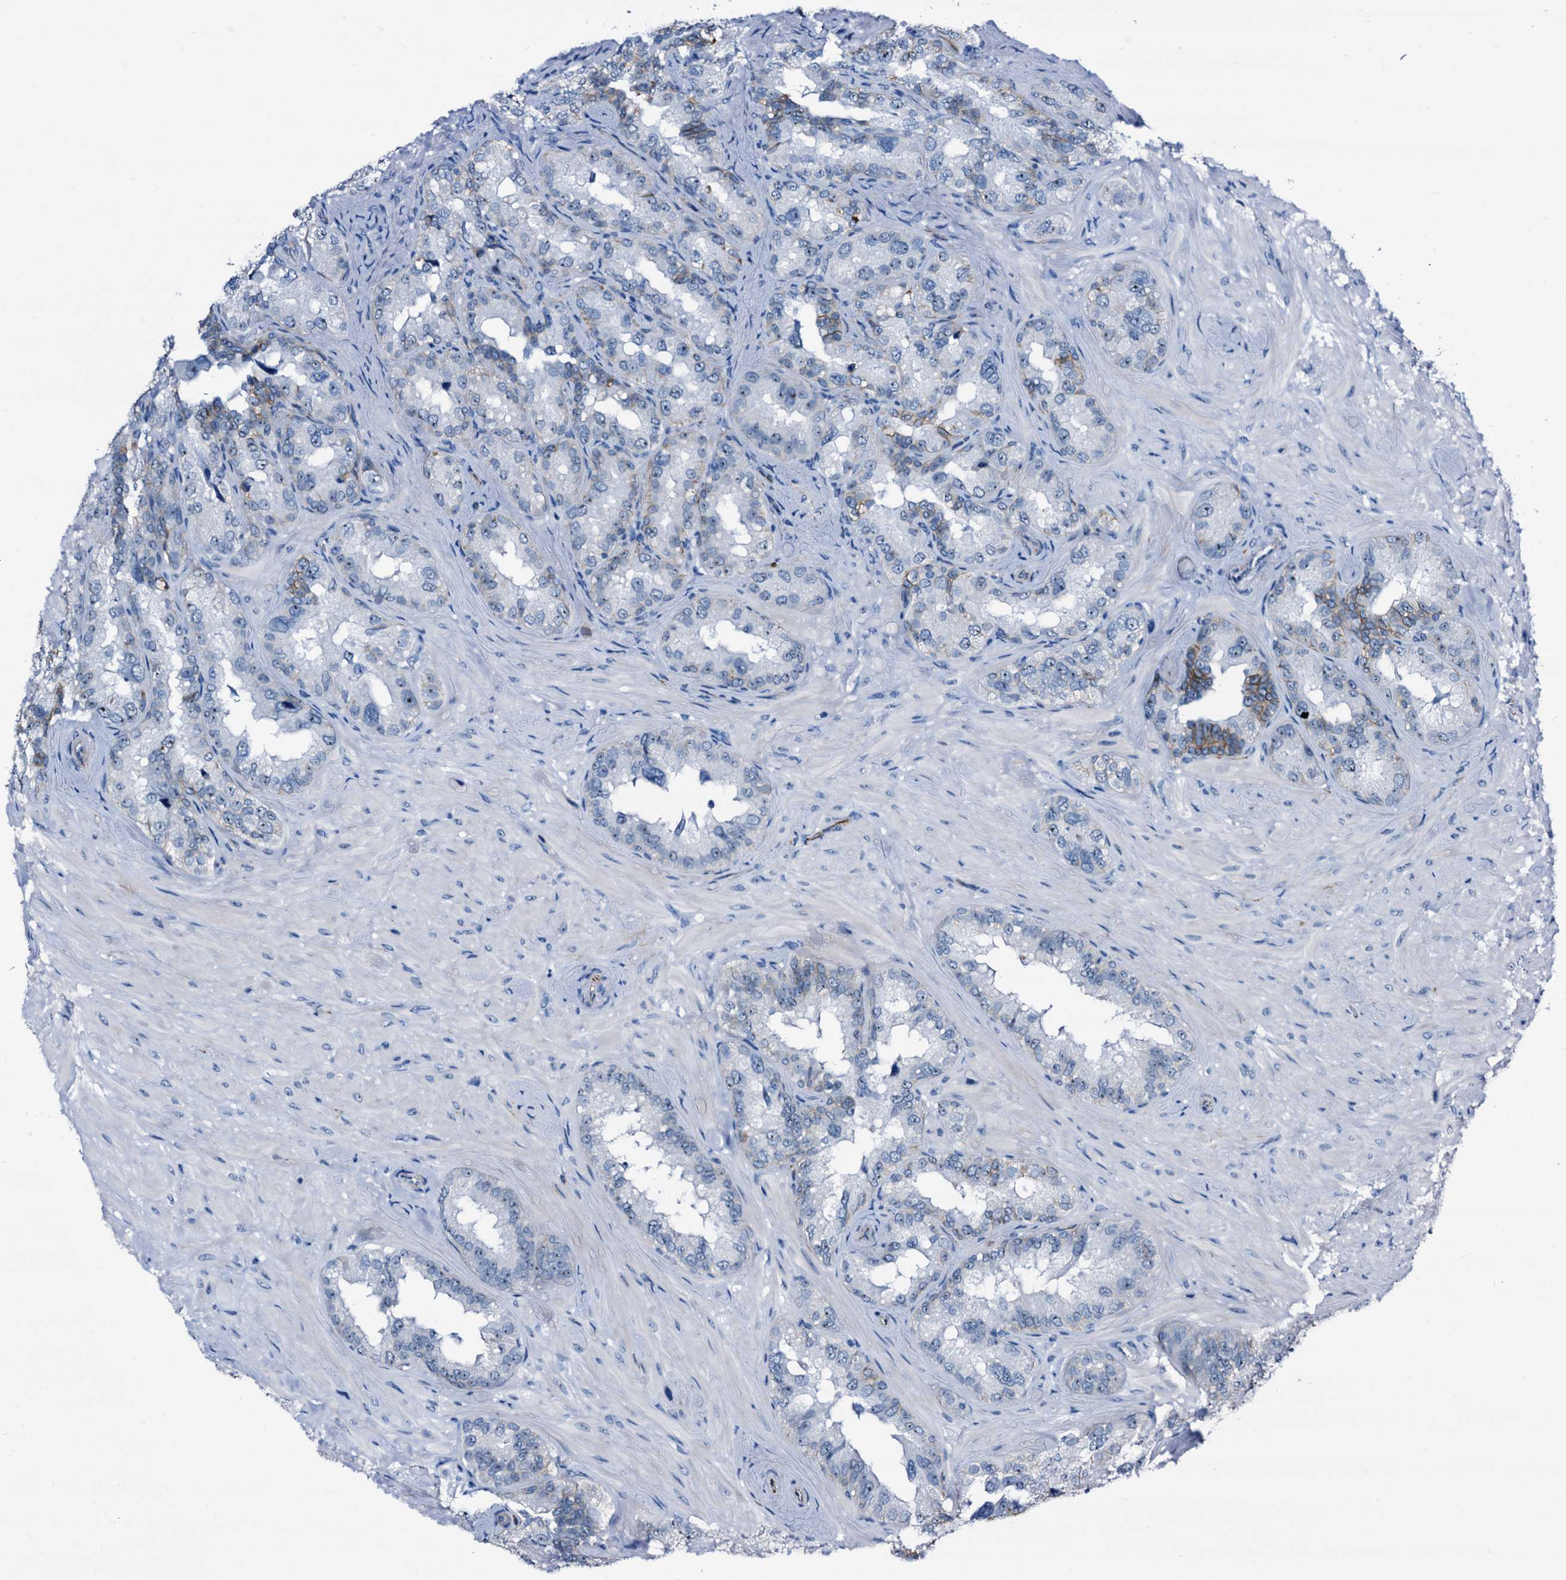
{"staining": {"intensity": "weak", "quantity": "25%-75%", "location": "cytoplasmic/membranous"}, "tissue": "seminal vesicle", "cell_type": "Glandular cells", "image_type": "normal", "snomed": [{"axis": "morphology", "description": "Normal tissue, NOS"}, {"axis": "topography", "description": "Seminal veicle"}, {"axis": "topography", "description": "Peripheral nerve tissue"}], "caption": "Approximately 25%-75% of glandular cells in unremarkable human seminal vesicle exhibit weak cytoplasmic/membranous protein positivity as visualized by brown immunohistochemical staining.", "gene": "EMG1", "patient": {"sex": "male", "age": 67}}